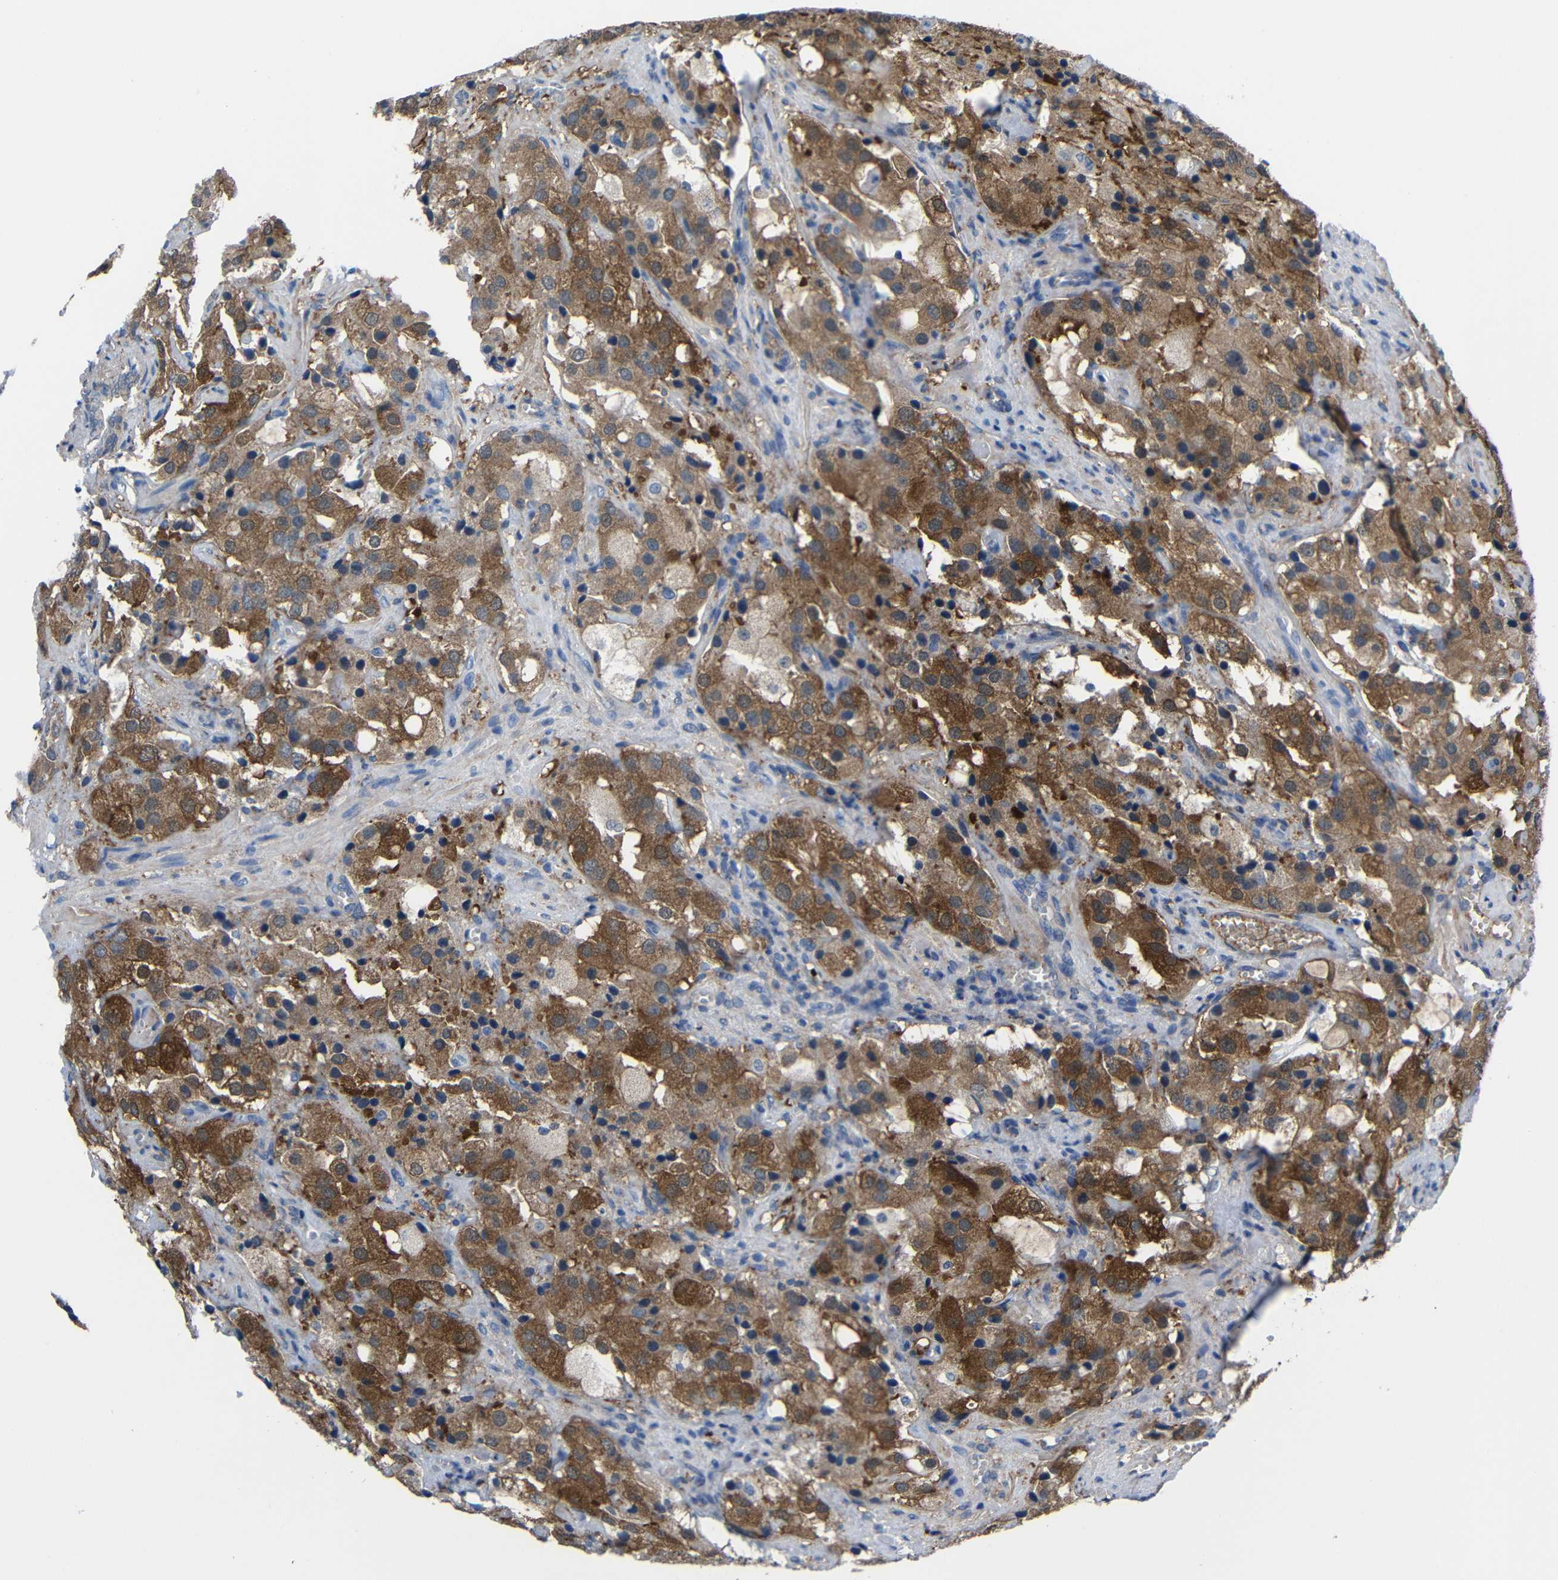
{"staining": {"intensity": "moderate", "quantity": ">75%", "location": "cytoplasmic/membranous"}, "tissue": "prostate cancer", "cell_type": "Tumor cells", "image_type": "cancer", "snomed": [{"axis": "morphology", "description": "Adenocarcinoma, High grade"}, {"axis": "topography", "description": "Prostate"}], "caption": "Tumor cells demonstrate medium levels of moderate cytoplasmic/membranous staining in about >75% of cells in prostate cancer.", "gene": "PEBP1", "patient": {"sex": "male", "age": 70}}